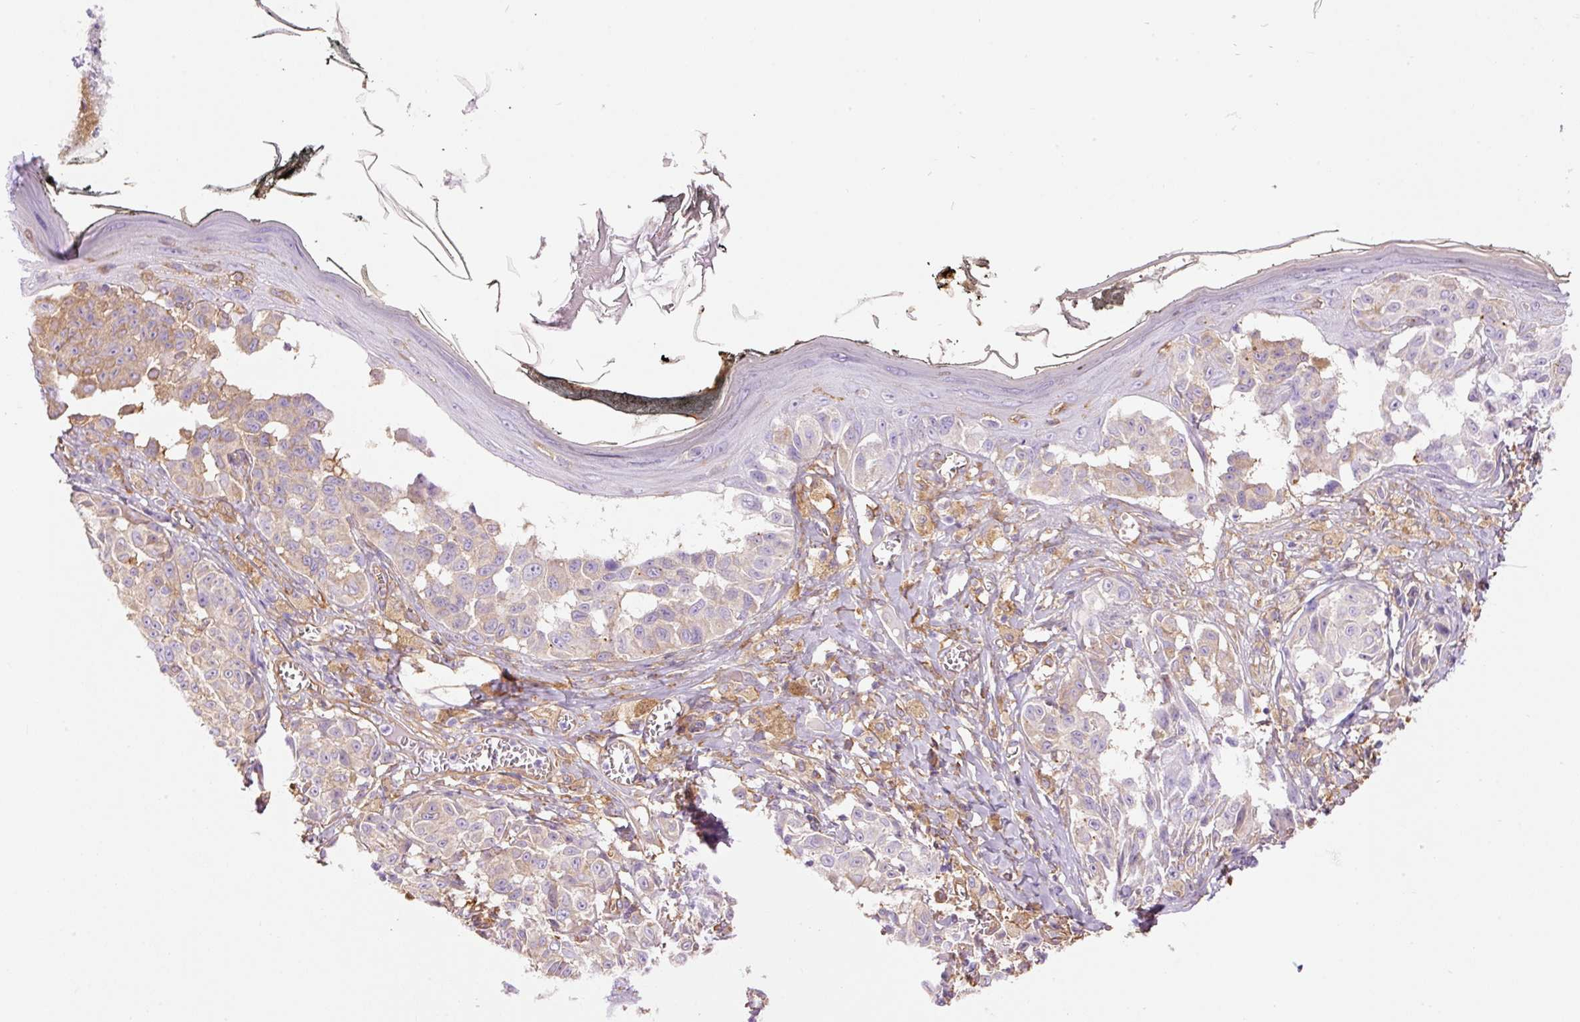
{"staining": {"intensity": "weak", "quantity": "25%-75%", "location": "cytoplasmic/membranous"}, "tissue": "melanoma", "cell_type": "Tumor cells", "image_type": "cancer", "snomed": [{"axis": "morphology", "description": "Malignant melanoma, NOS"}, {"axis": "topography", "description": "Skin"}], "caption": "DAB immunohistochemical staining of malignant melanoma reveals weak cytoplasmic/membranous protein expression in approximately 25%-75% of tumor cells. The staining is performed using DAB brown chromogen to label protein expression. The nuclei are counter-stained blue using hematoxylin.", "gene": "IL10RB", "patient": {"sex": "female", "age": 43}}